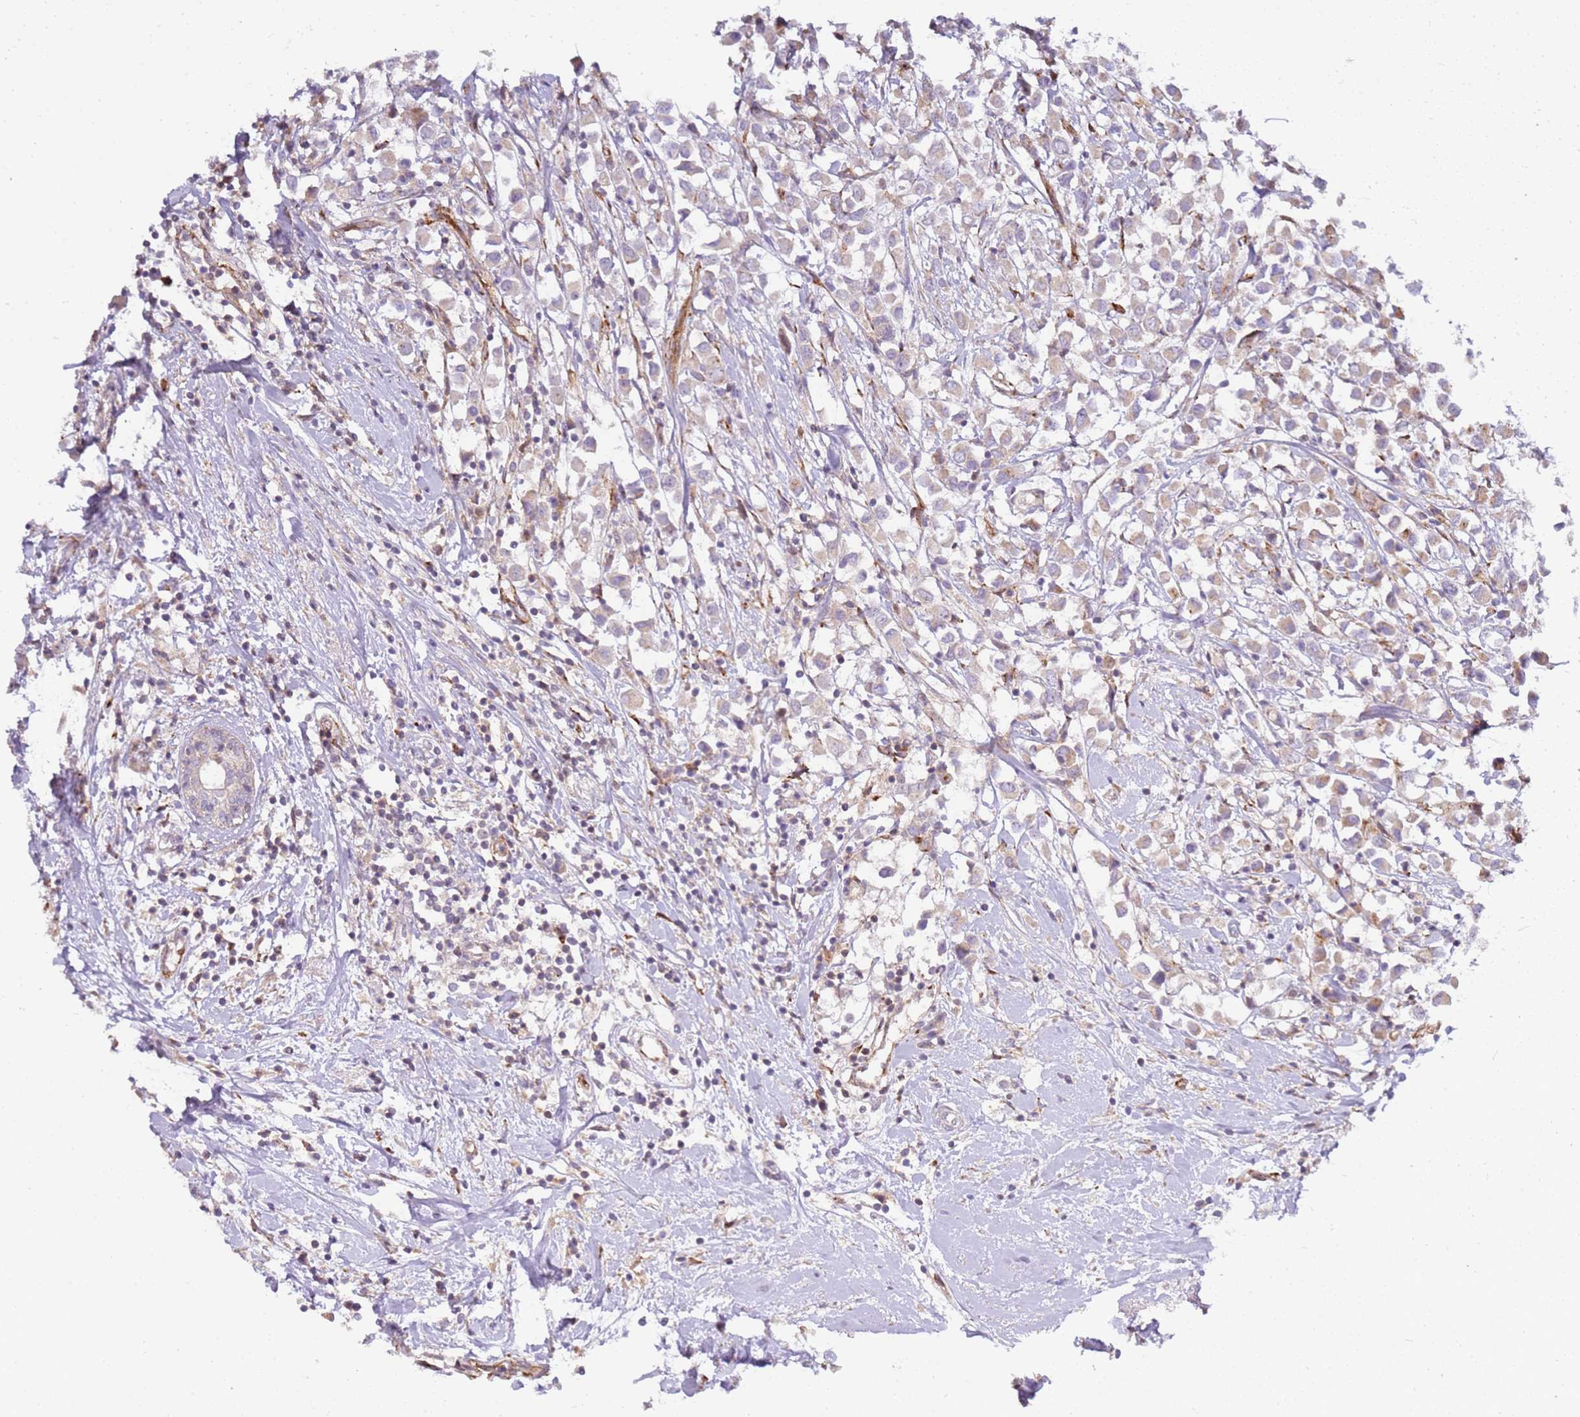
{"staining": {"intensity": "weak", "quantity": "25%-75%", "location": "cytoplasmic/membranous"}, "tissue": "breast cancer", "cell_type": "Tumor cells", "image_type": "cancer", "snomed": [{"axis": "morphology", "description": "Duct carcinoma"}, {"axis": "topography", "description": "Breast"}], "caption": "A low amount of weak cytoplasmic/membranous positivity is seen in about 25%-75% of tumor cells in breast cancer (invasive ductal carcinoma) tissue.", "gene": "GRAP", "patient": {"sex": "female", "age": 61}}